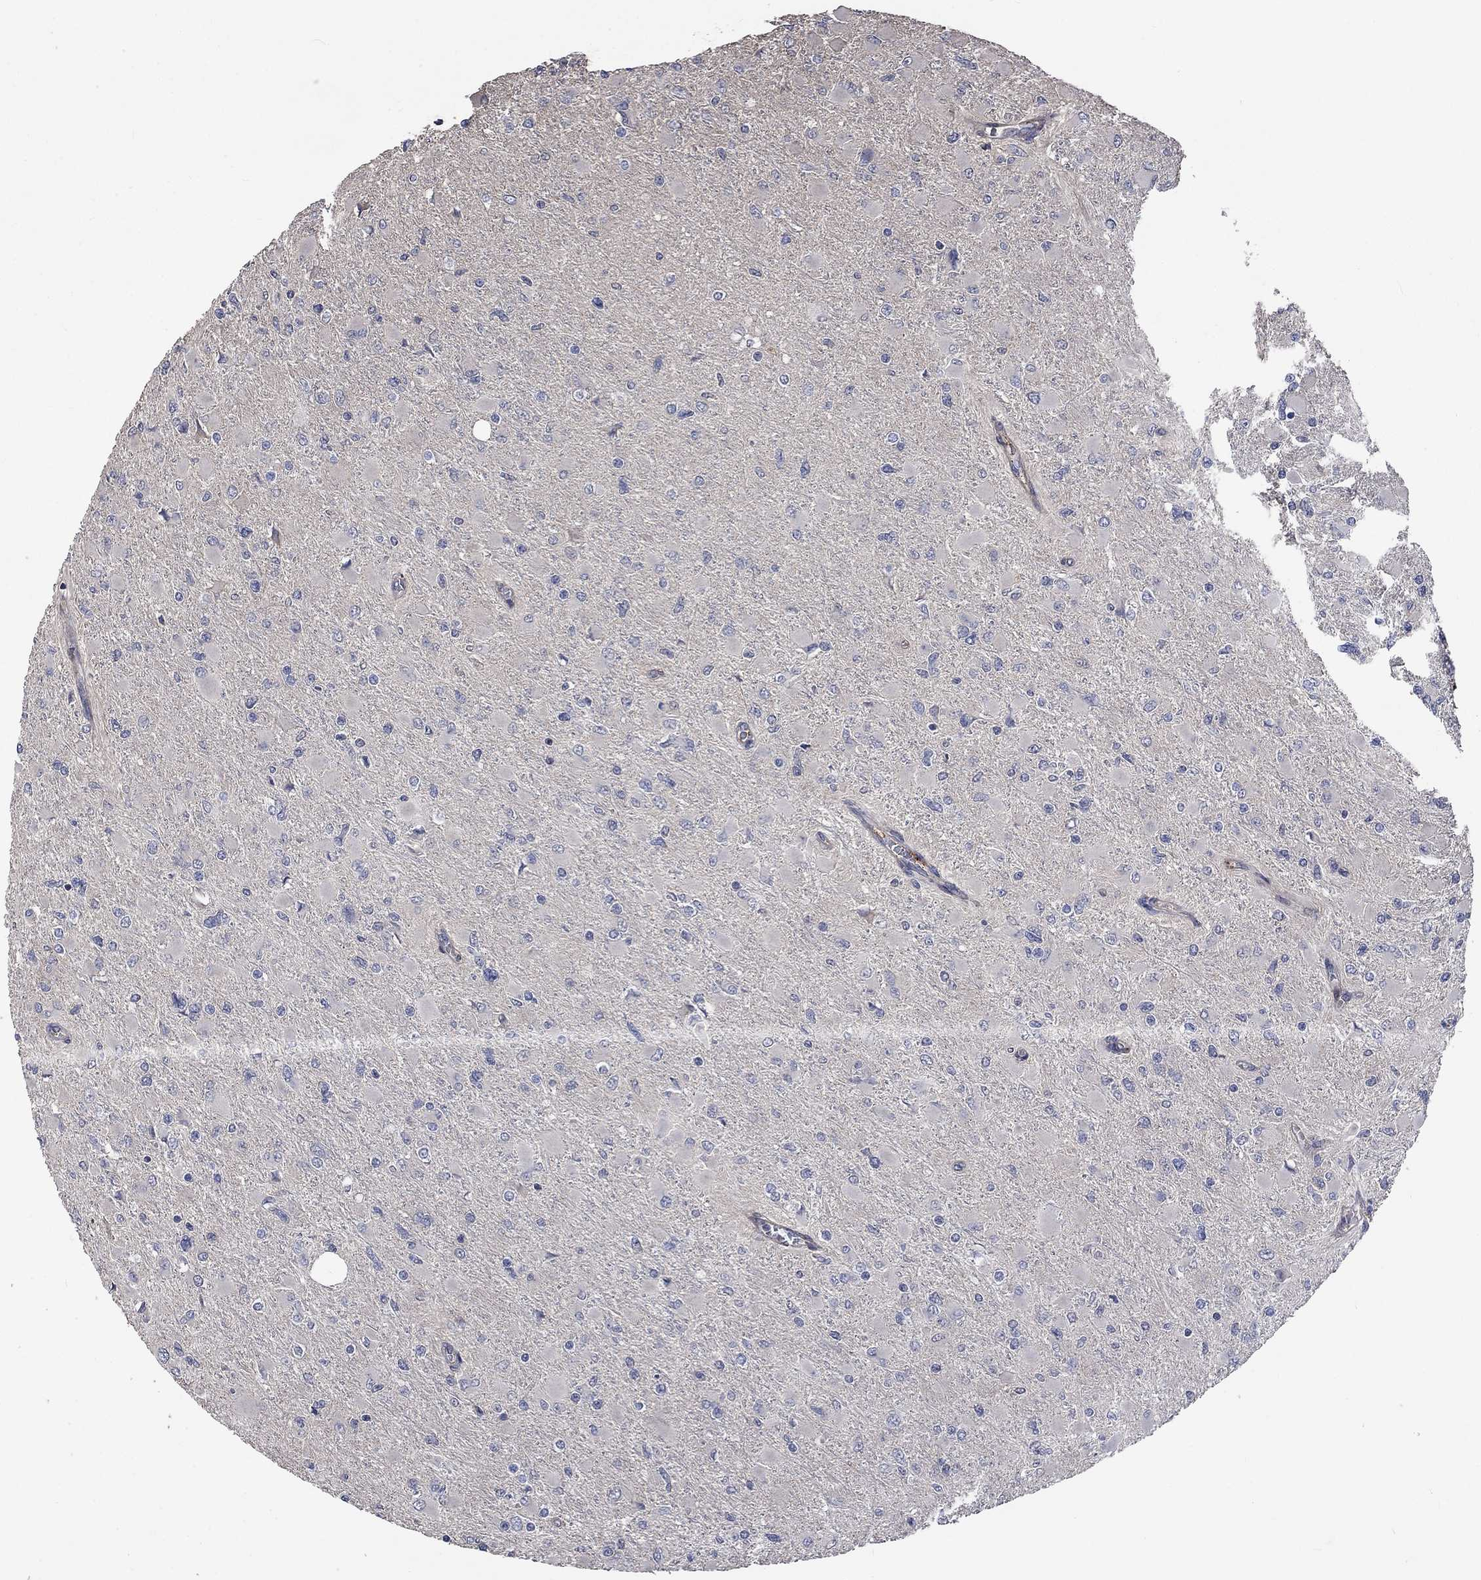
{"staining": {"intensity": "negative", "quantity": "none", "location": "none"}, "tissue": "glioma", "cell_type": "Tumor cells", "image_type": "cancer", "snomed": [{"axis": "morphology", "description": "Glioma, malignant, High grade"}, {"axis": "topography", "description": "Cerebral cortex"}], "caption": "This micrograph is of malignant glioma (high-grade) stained with immunohistochemistry to label a protein in brown with the nuclei are counter-stained blue. There is no staining in tumor cells.", "gene": "VCAN", "patient": {"sex": "female", "age": 36}}